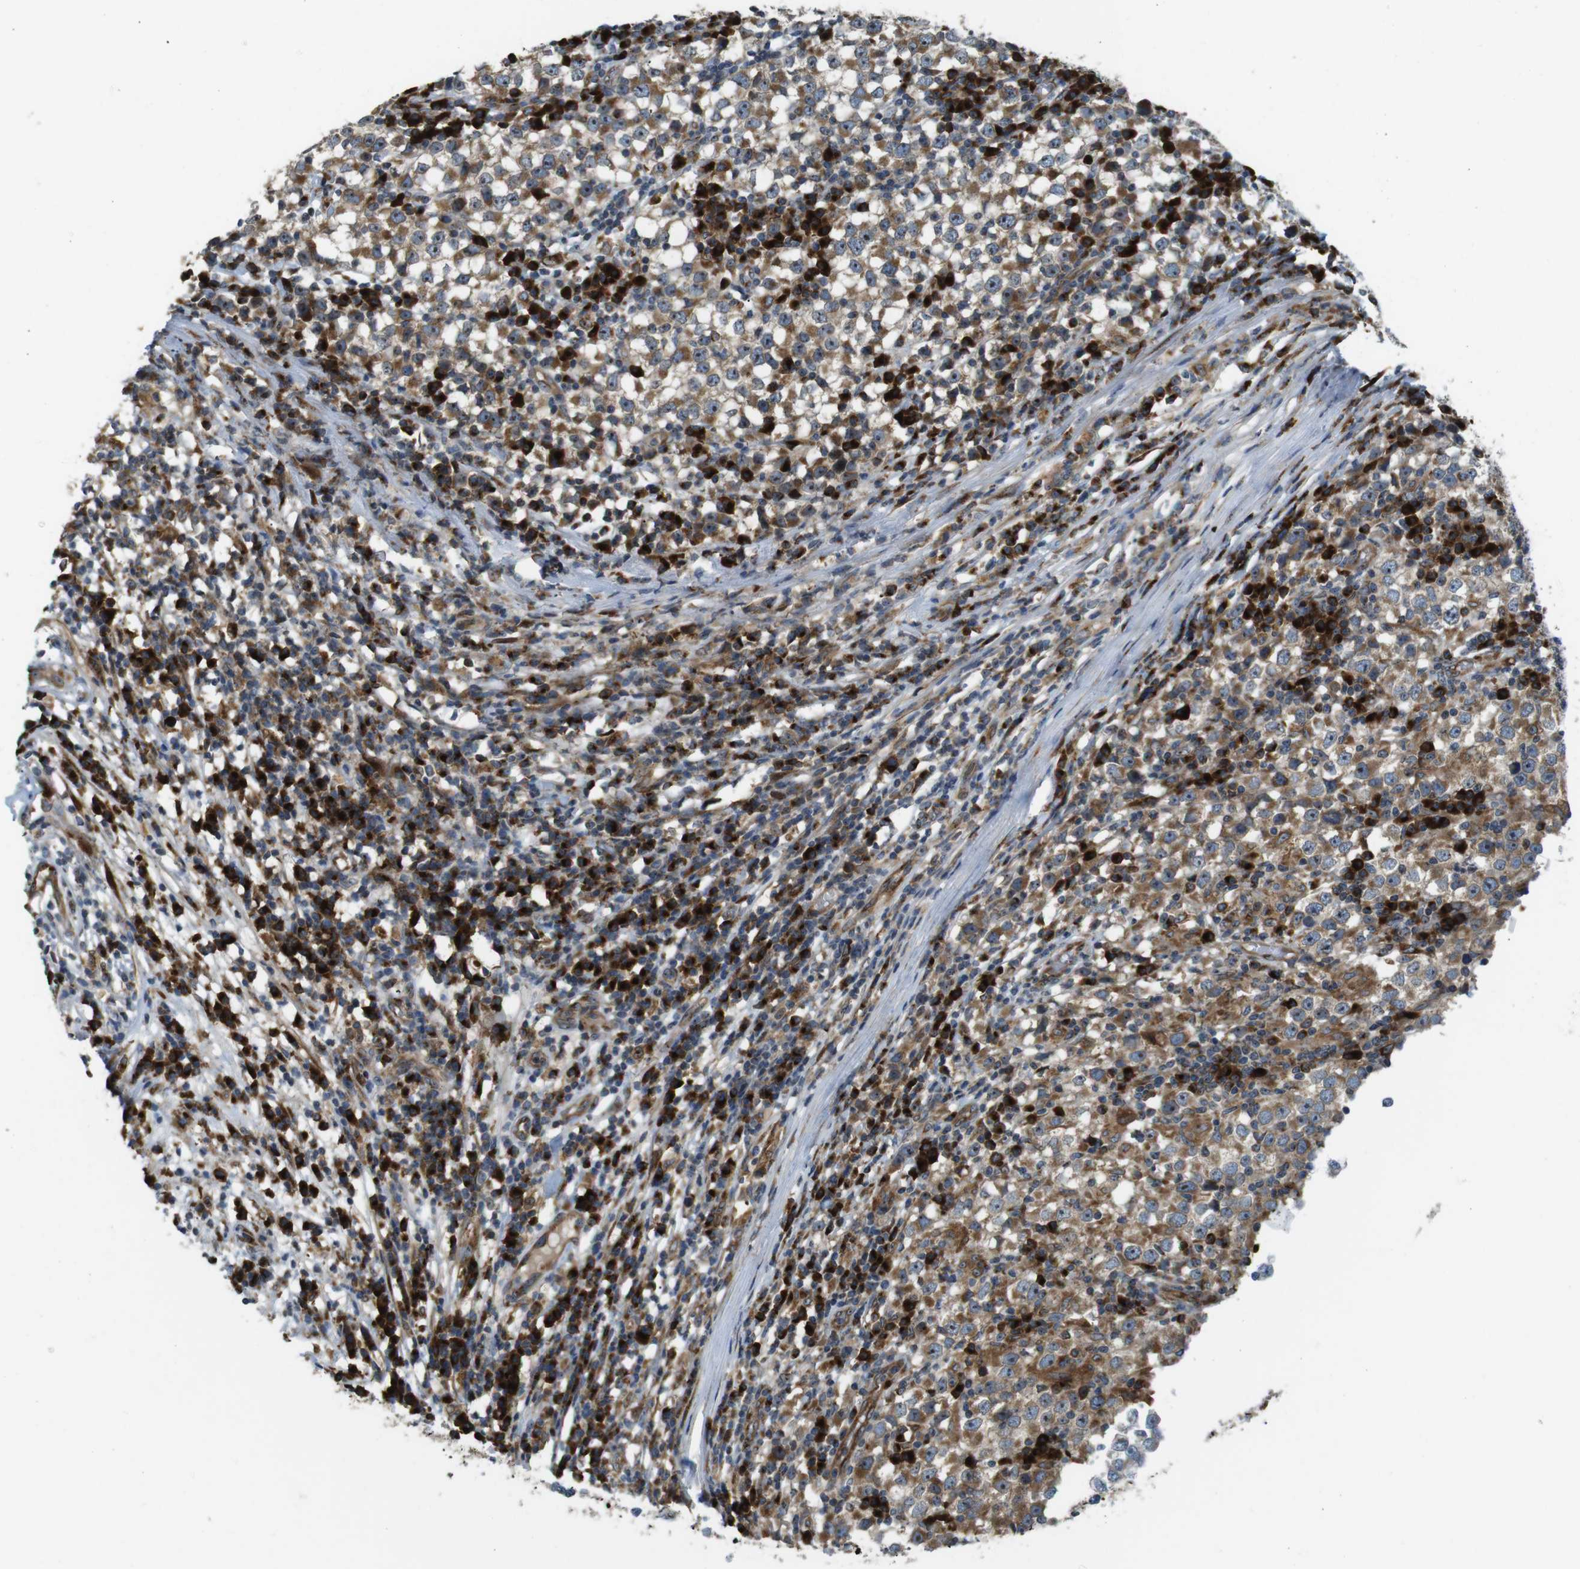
{"staining": {"intensity": "moderate", "quantity": ">75%", "location": "cytoplasmic/membranous"}, "tissue": "testis cancer", "cell_type": "Tumor cells", "image_type": "cancer", "snomed": [{"axis": "morphology", "description": "Seminoma, NOS"}, {"axis": "topography", "description": "Testis"}], "caption": "Protein expression by immunohistochemistry (IHC) exhibits moderate cytoplasmic/membranous staining in about >75% of tumor cells in testis seminoma.", "gene": "TMEM143", "patient": {"sex": "male", "age": 65}}